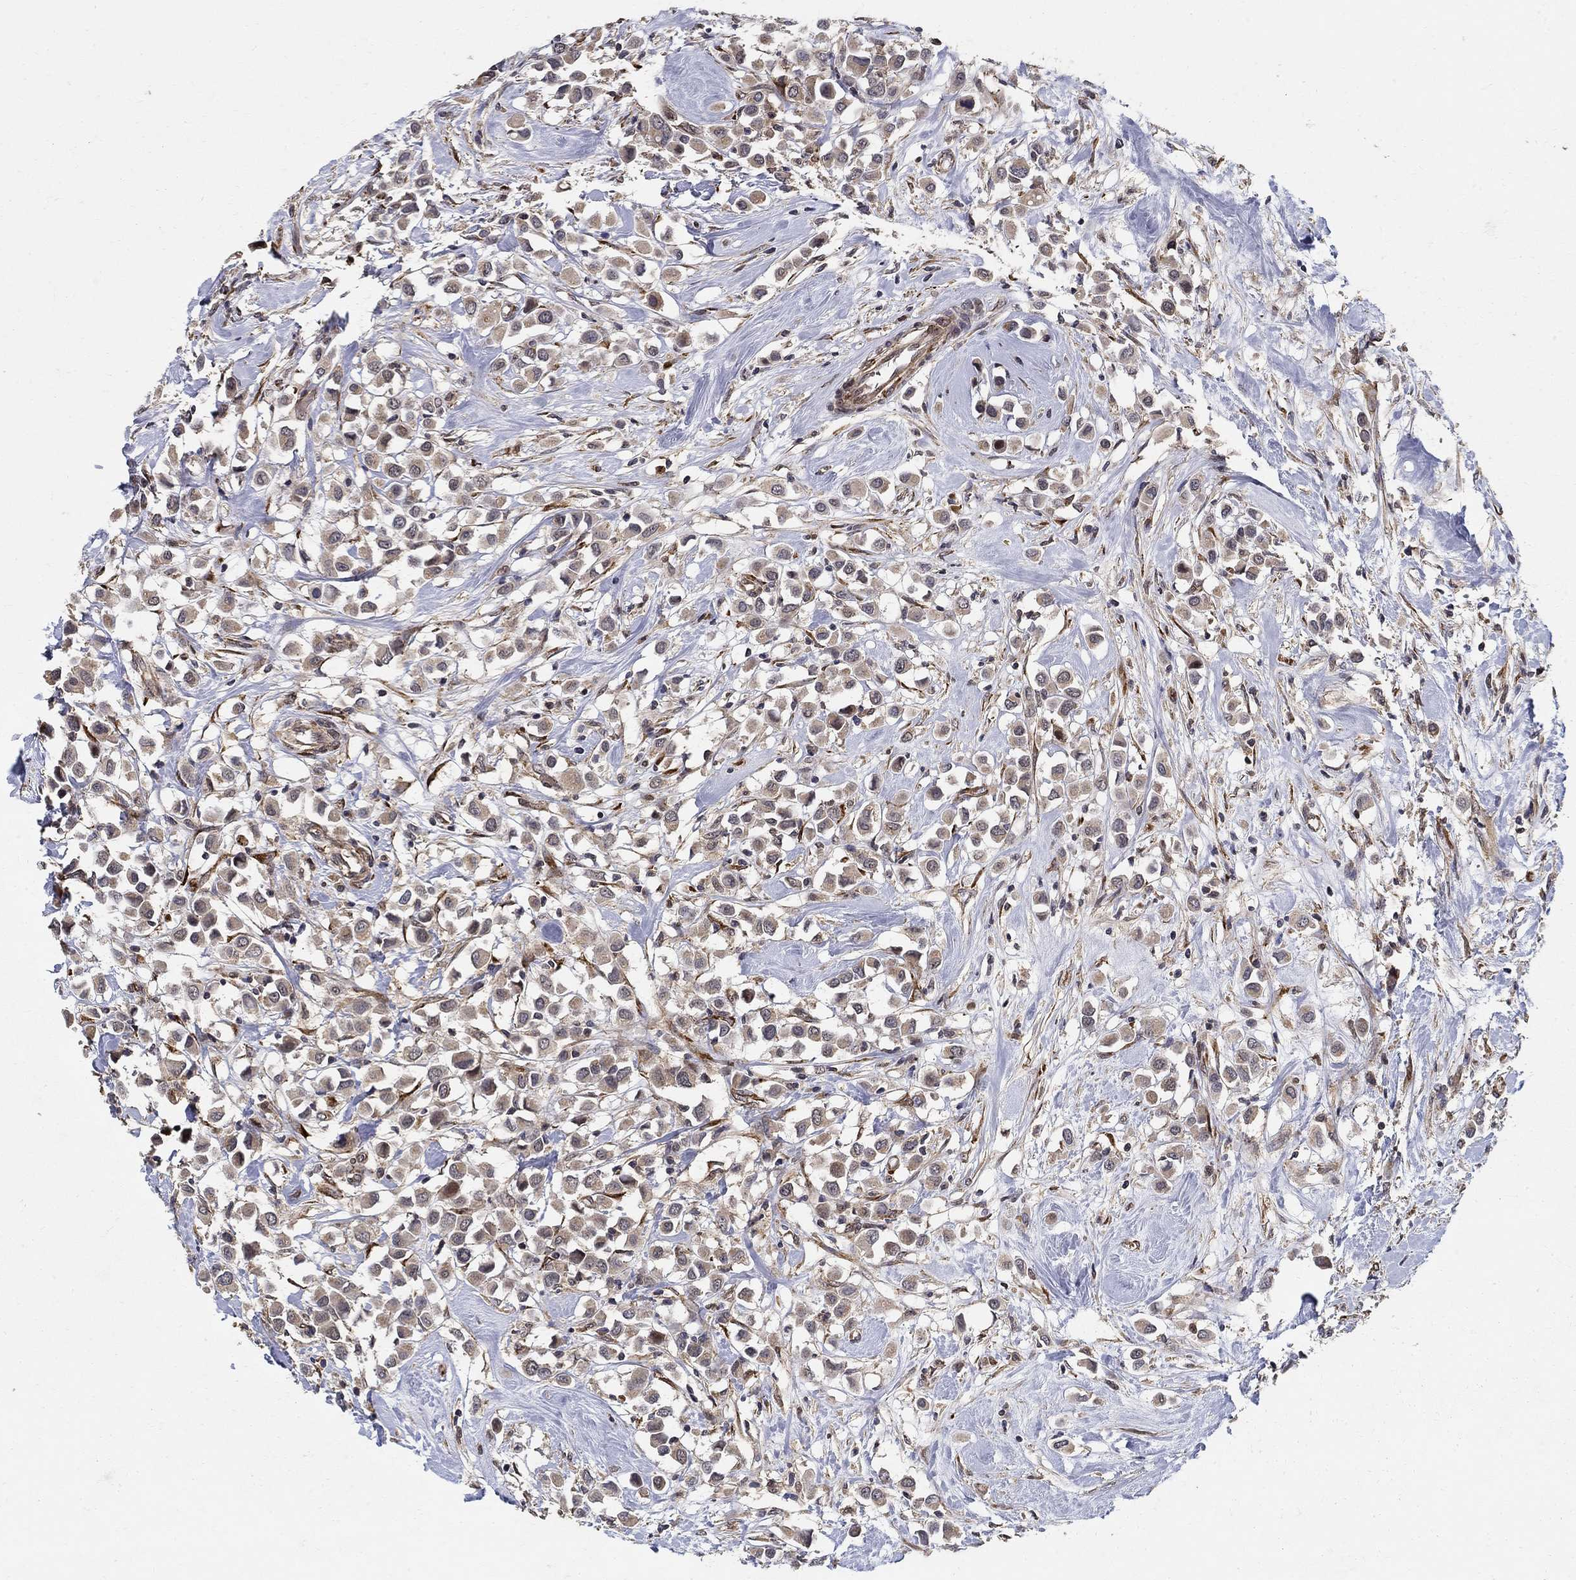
{"staining": {"intensity": "weak", "quantity": ">75%", "location": "cytoplasmic/membranous"}, "tissue": "breast cancer", "cell_type": "Tumor cells", "image_type": "cancer", "snomed": [{"axis": "morphology", "description": "Duct carcinoma"}, {"axis": "topography", "description": "Breast"}], "caption": "Immunohistochemical staining of human breast cancer exhibits low levels of weak cytoplasmic/membranous protein positivity in about >75% of tumor cells.", "gene": "ZNF594", "patient": {"sex": "female", "age": 61}}